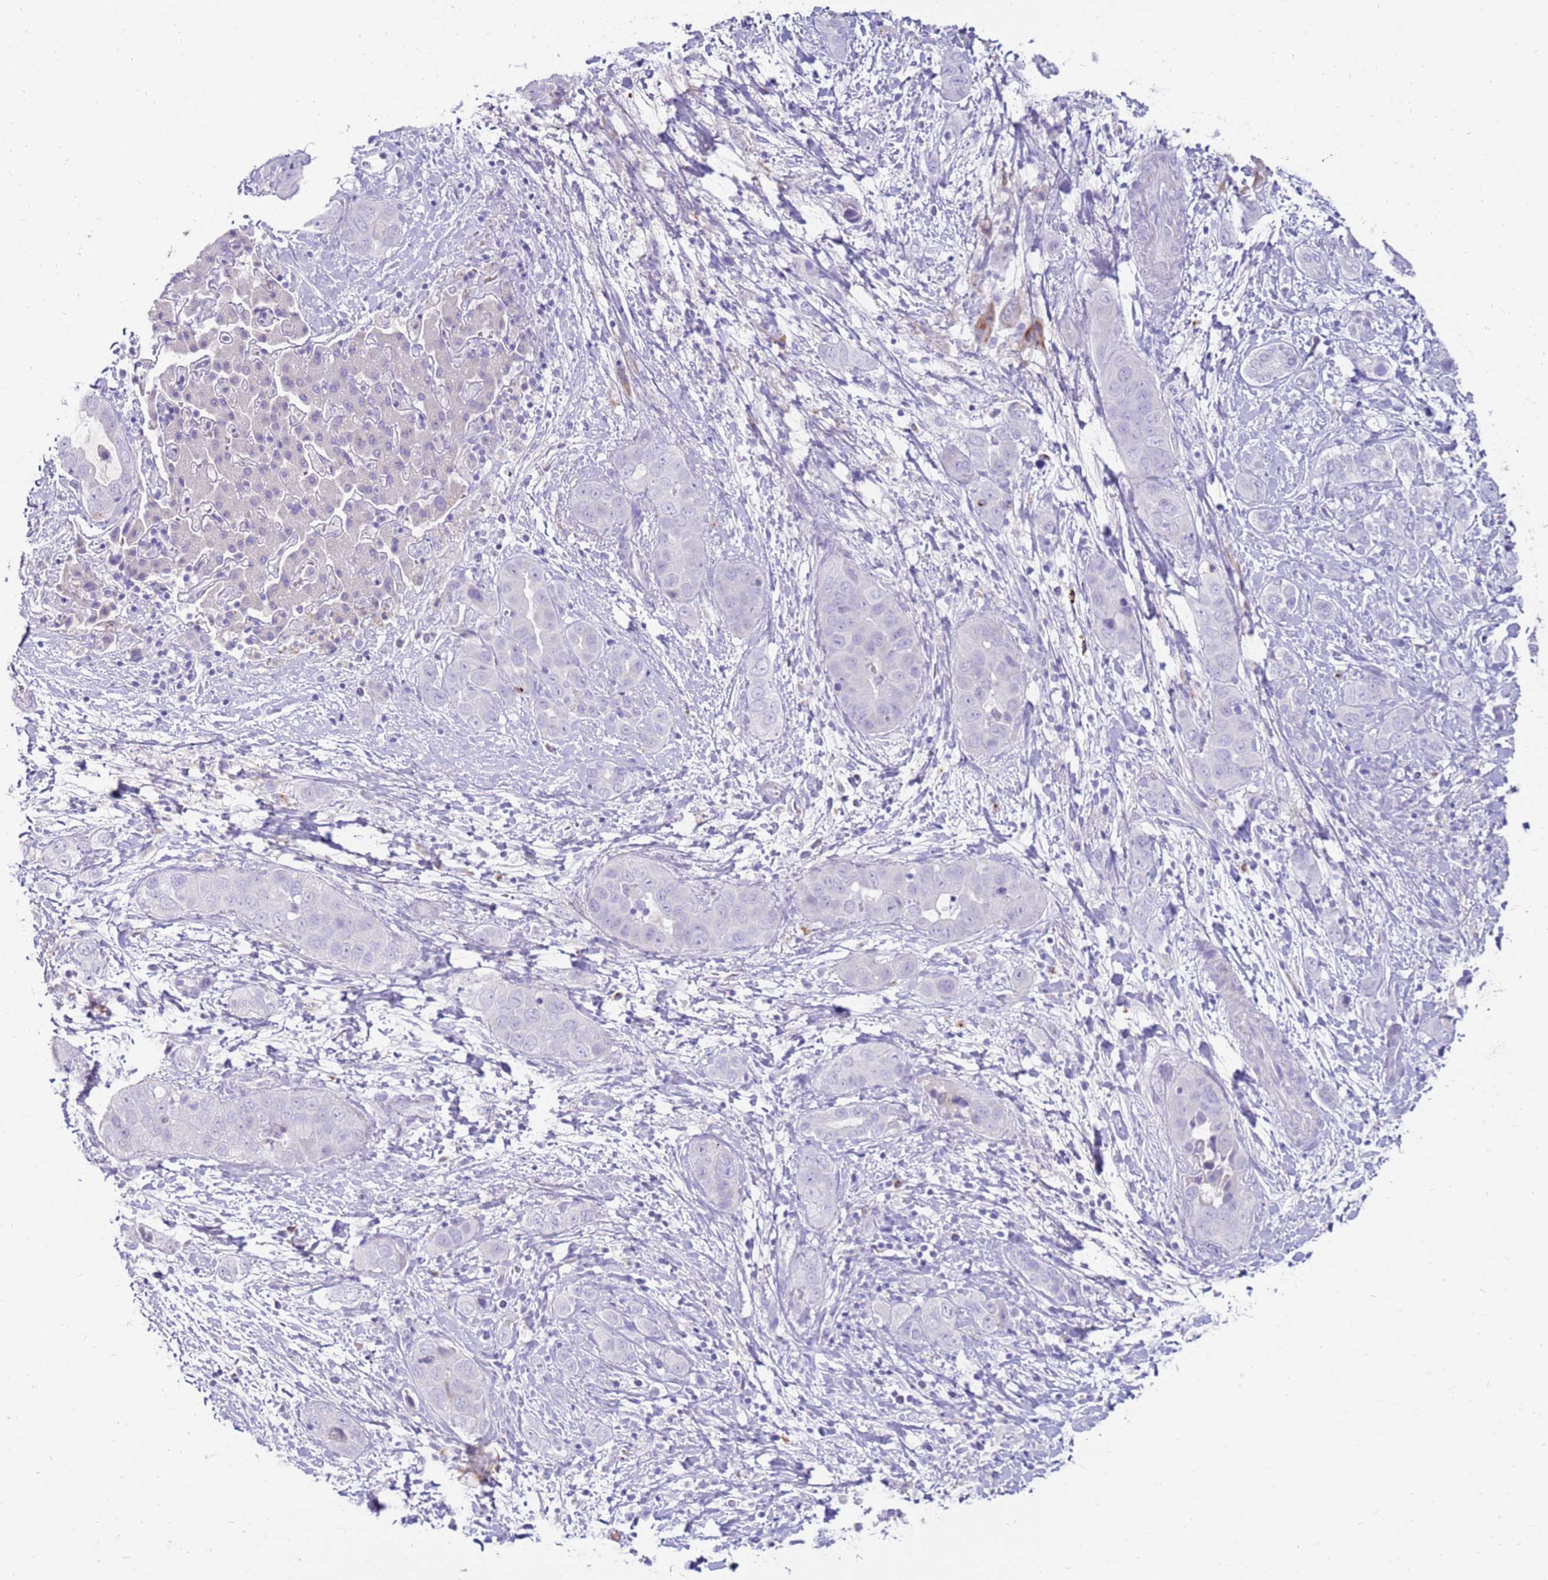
{"staining": {"intensity": "negative", "quantity": "none", "location": "none"}, "tissue": "liver cancer", "cell_type": "Tumor cells", "image_type": "cancer", "snomed": [{"axis": "morphology", "description": "Cholangiocarcinoma"}, {"axis": "topography", "description": "Liver"}], "caption": "Immunohistochemical staining of human liver cancer reveals no significant positivity in tumor cells.", "gene": "EVPLL", "patient": {"sex": "female", "age": 52}}